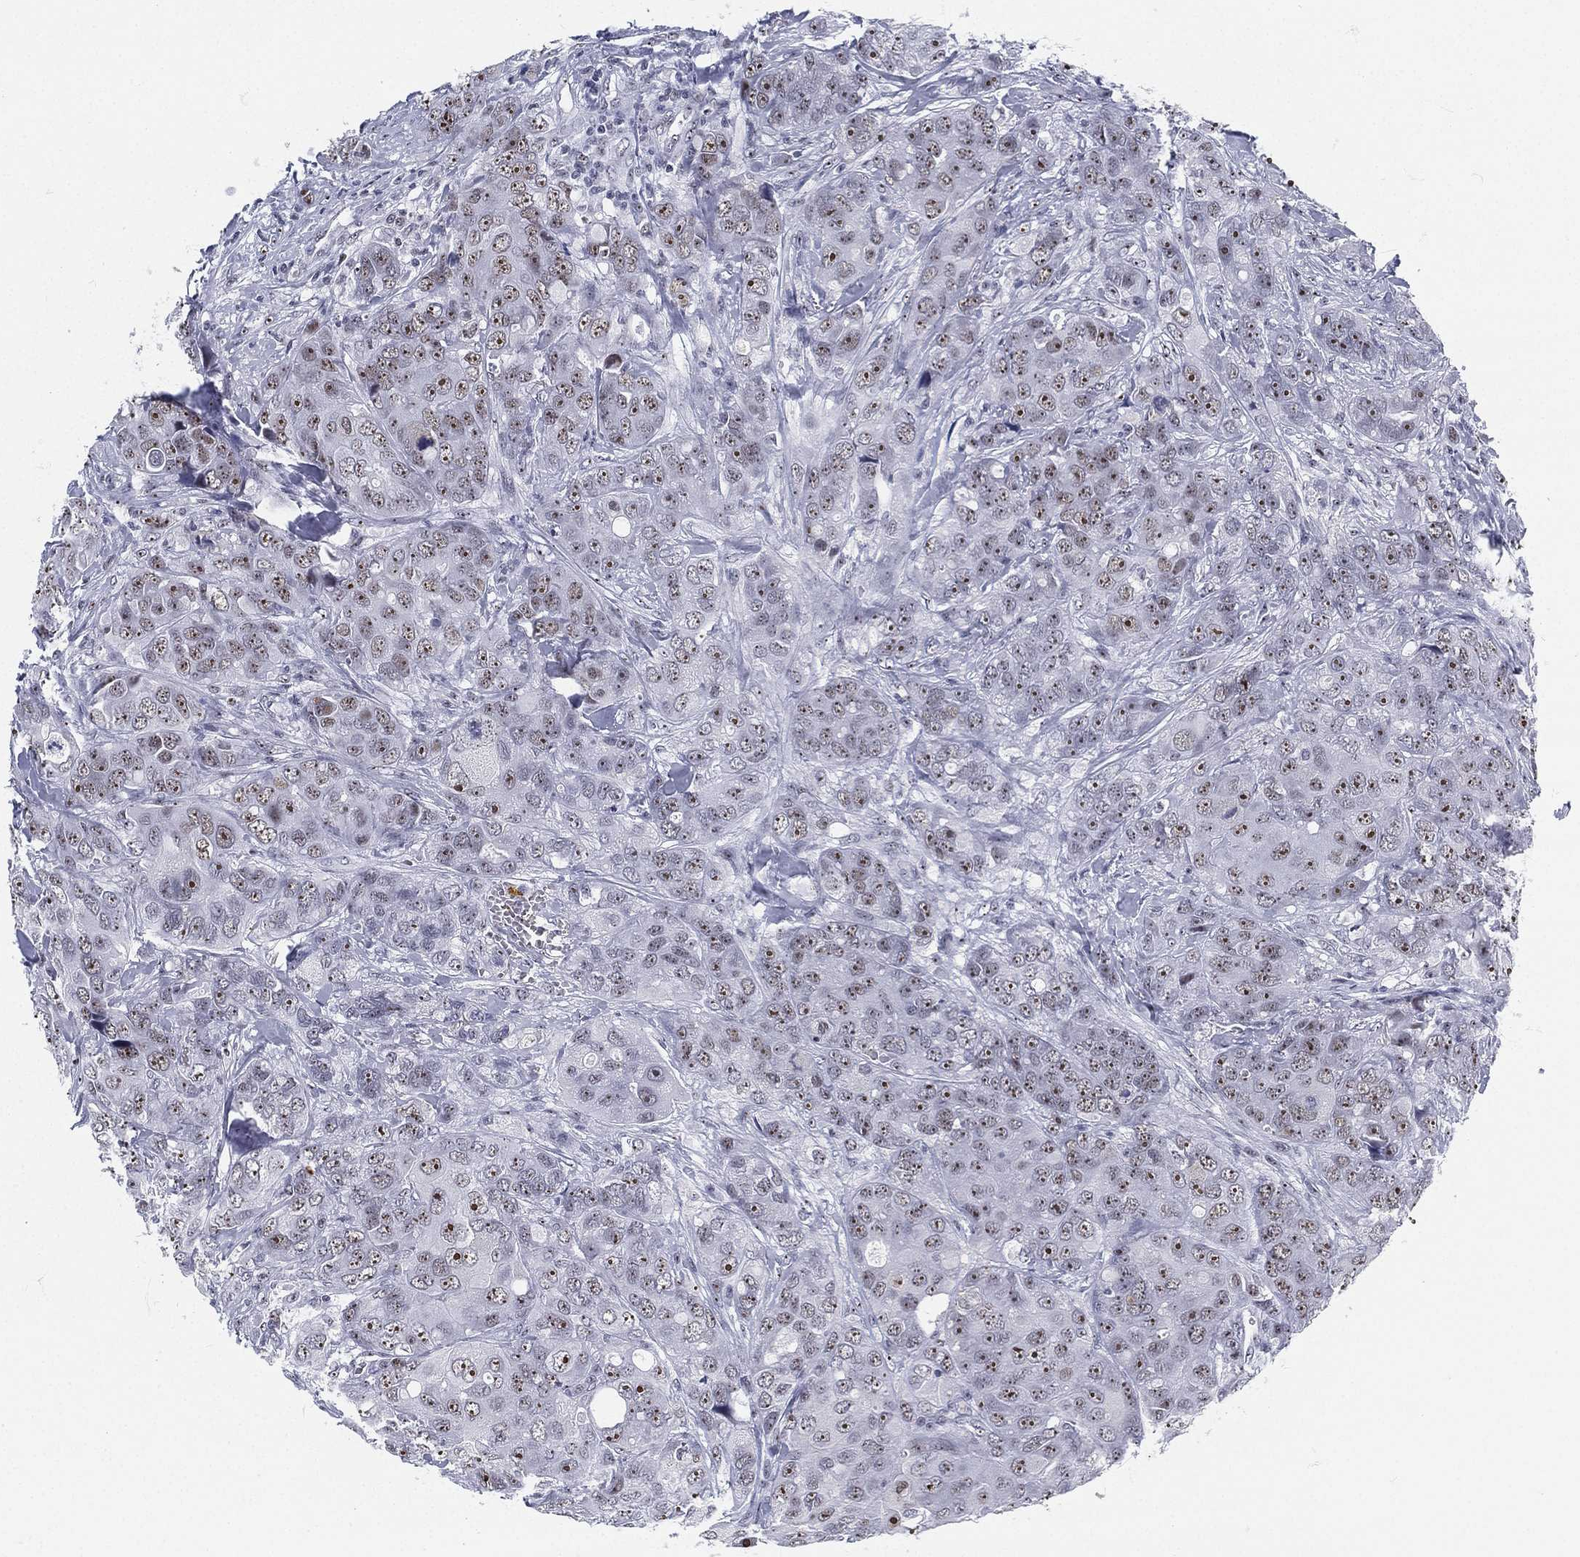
{"staining": {"intensity": "strong", "quantity": "25%-75%", "location": "nuclear"}, "tissue": "breast cancer", "cell_type": "Tumor cells", "image_type": "cancer", "snomed": [{"axis": "morphology", "description": "Duct carcinoma"}, {"axis": "topography", "description": "Breast"}], "caption": "Human breast invasive ductal carcinoma stained with a brown dye shows strong nuclear positive staining in about 25%-75% of tumor cells.", "gene": "MAPK8IP1", "patient": {"sex": "female", "age": 43}}